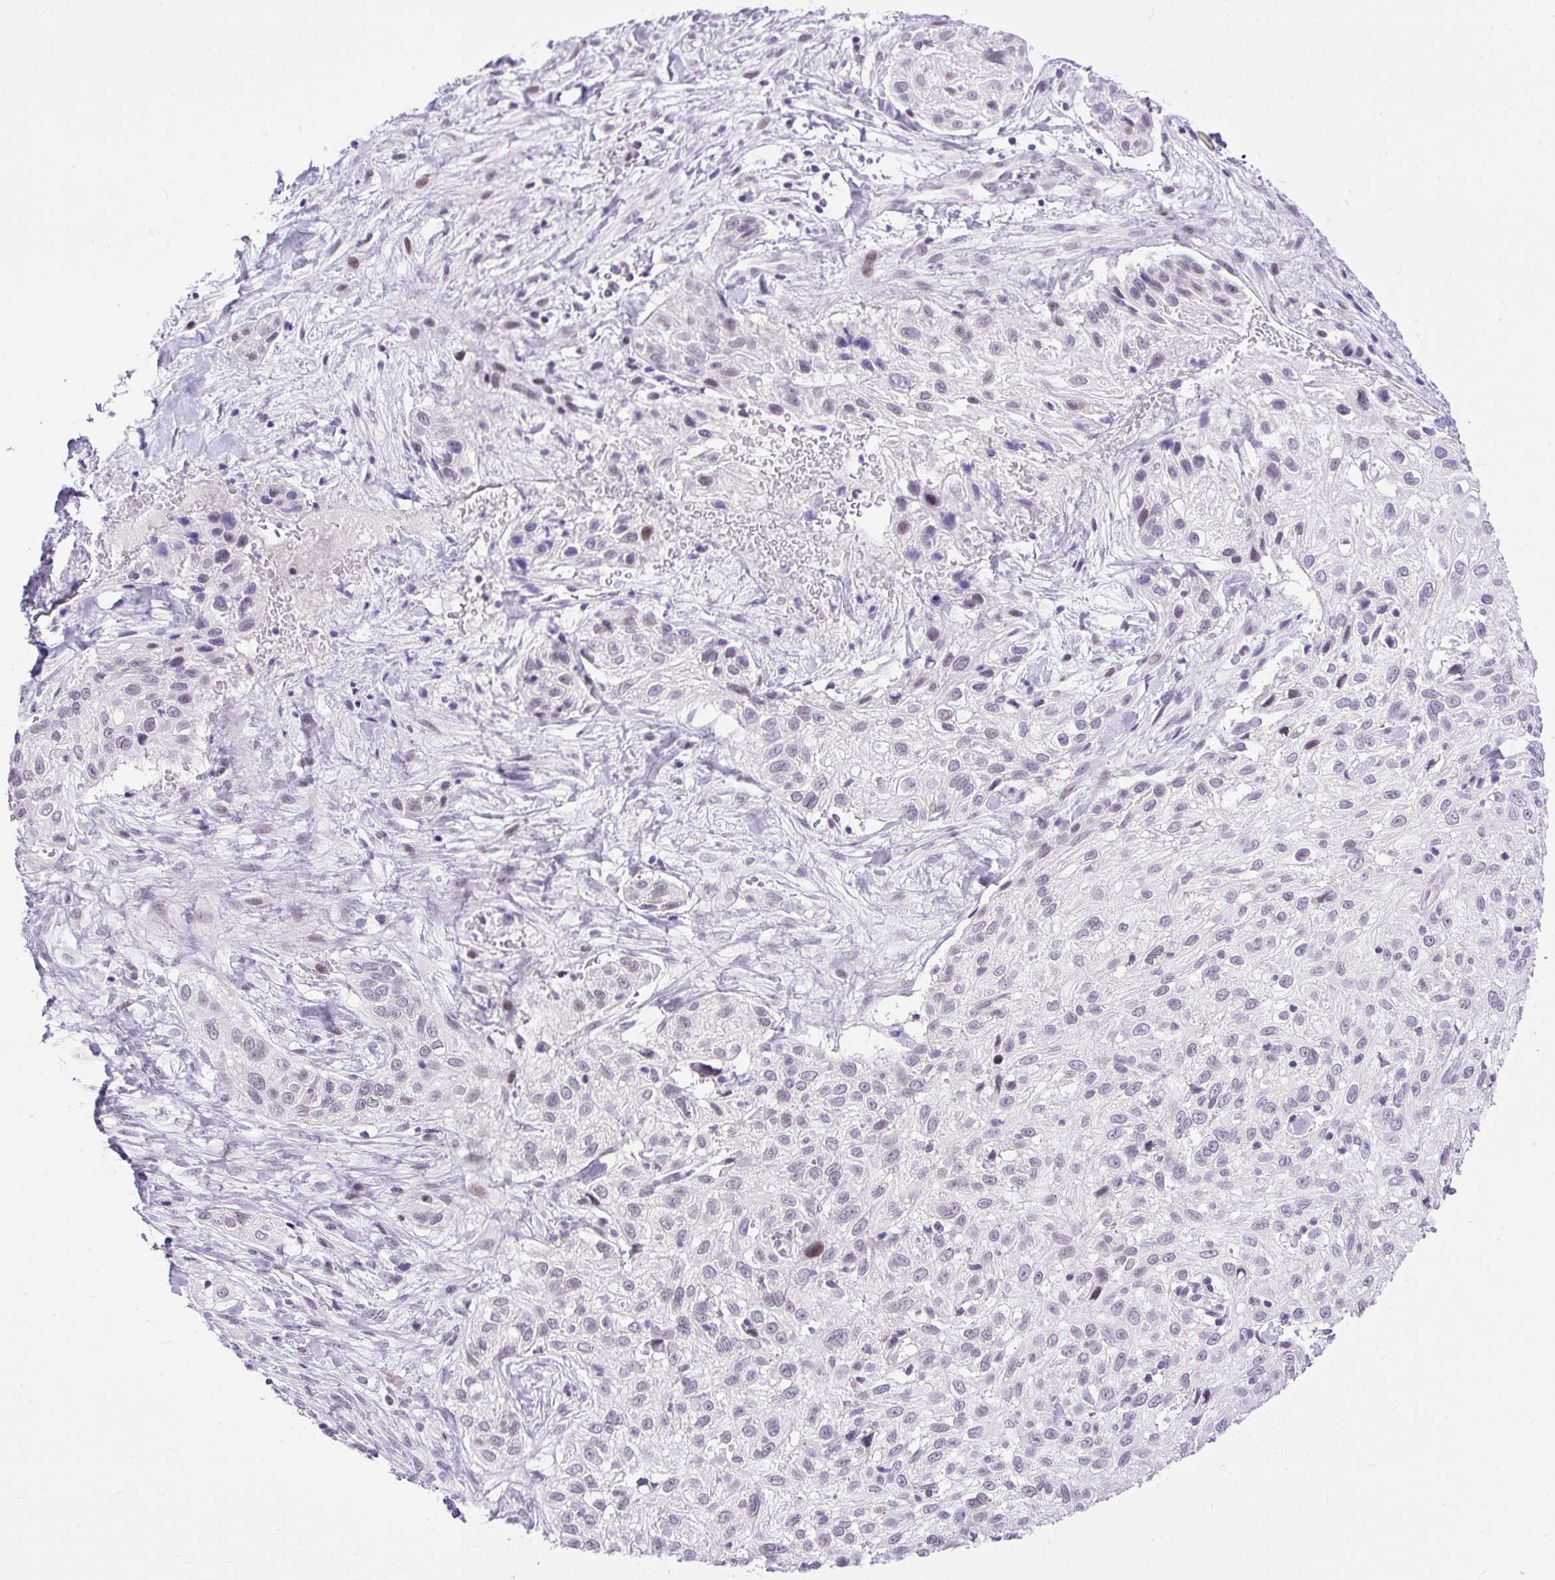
{"staining": {"intensity": "weak", "quantity": "<25%", "location": "nuclear"}, "tissue": "skin cancer", "cell_type": "Tumor cells", "image_type": "cancer", "snomed": [{"axis": "morphology", "description": "Squamous cell carcinoma, NOS"}, {"axis": "topography", "description": "Skin"}], "caption": "The immunohistochemistry histopathology image has no significant staining in tumor cells of squamous cell carcinoma (skin) tissue.", "gene": "WNT10B", "patient": {"sex": "male", "age": 82}}